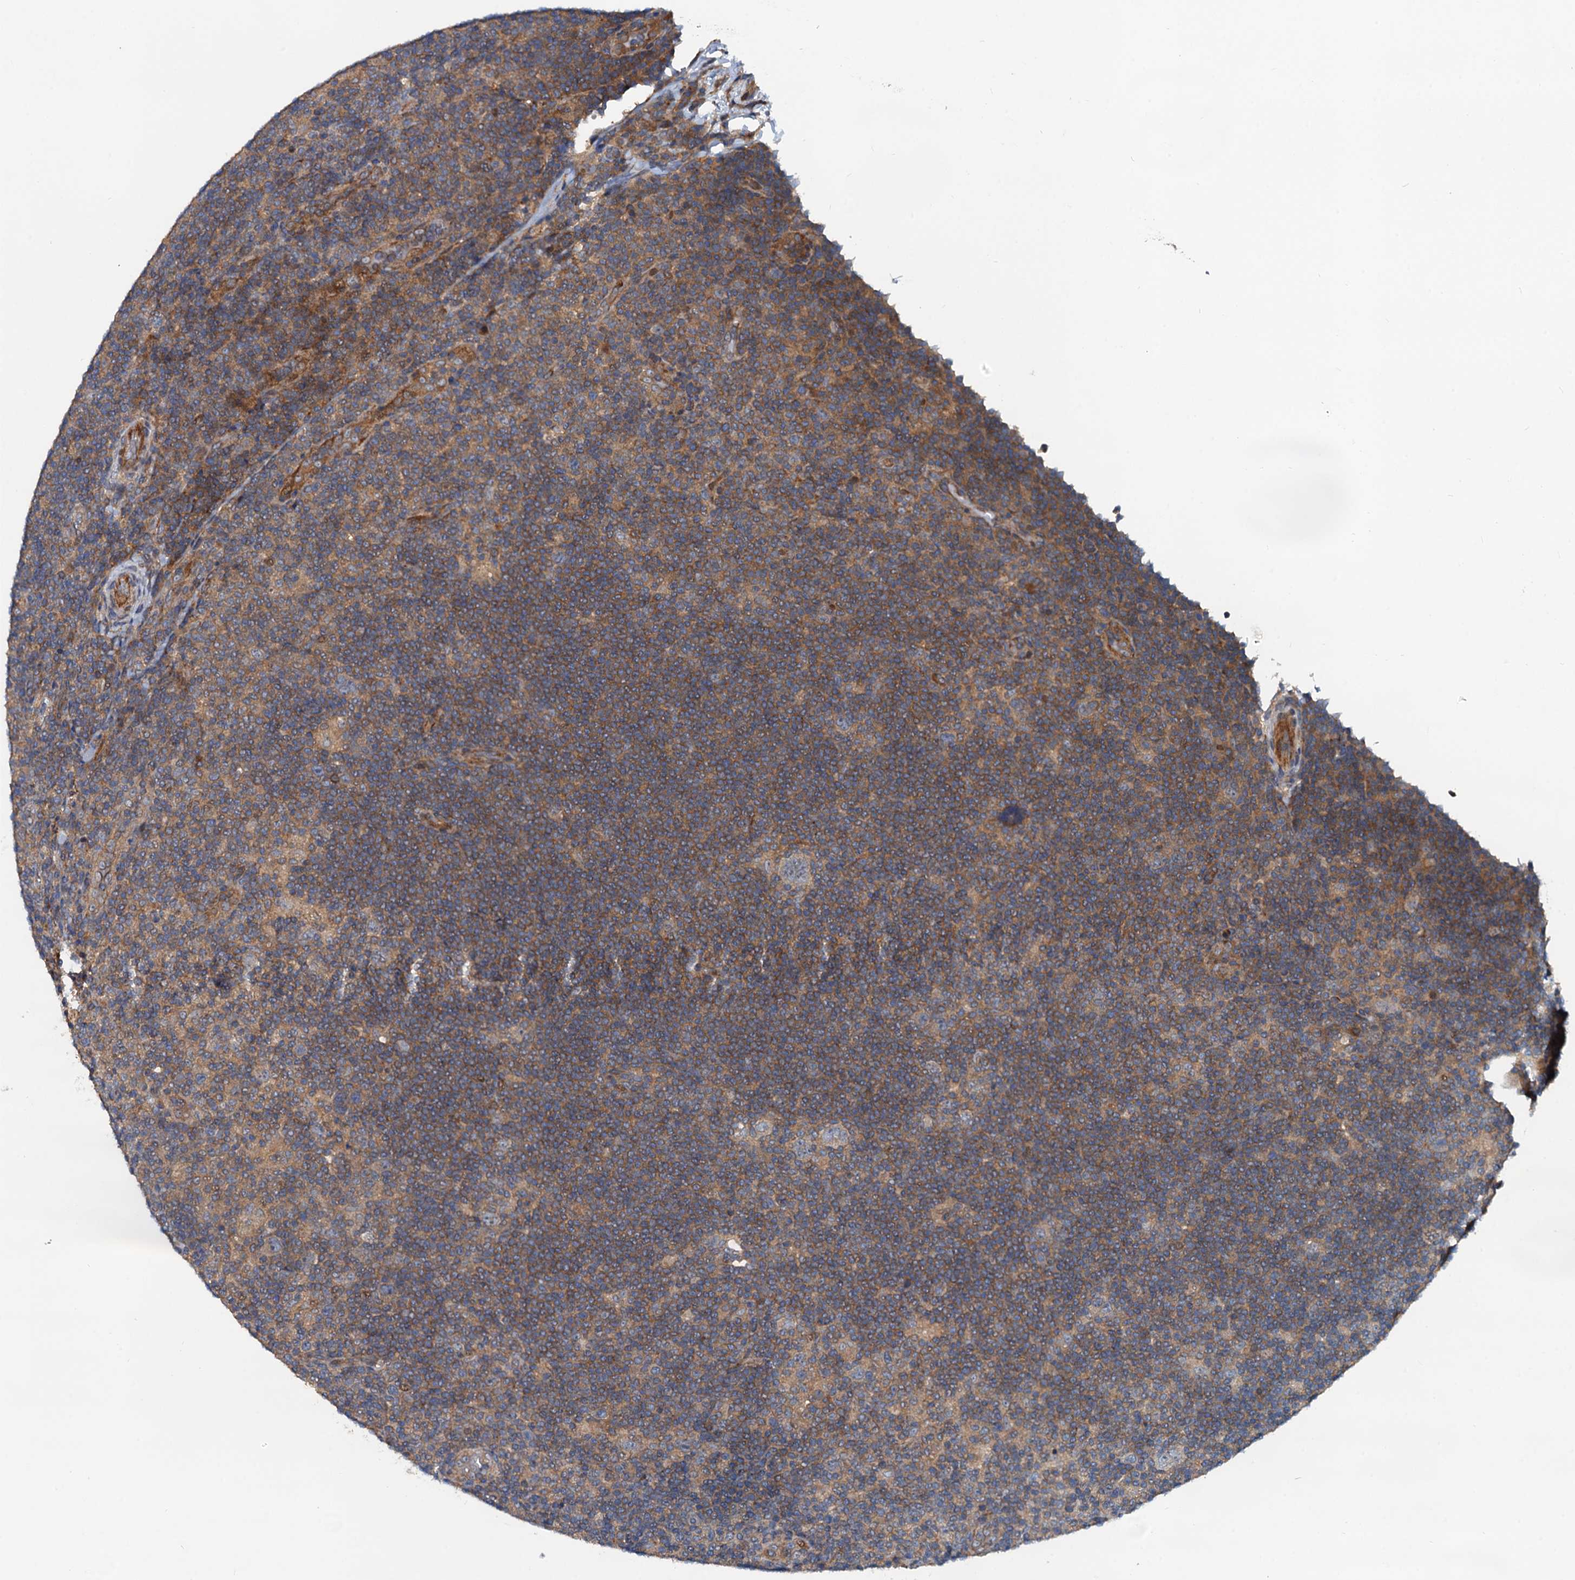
{"staining": {"intensity": "weak", "quantity": "25%-75%", "location": "cytoplasmic/membranous"}, "tissue": "lymphoma", "cell_type": "Tumor cells", "image_type": "cancer", "snomed": [{"axis": "morphology", "description": "Hodgkin's disease, NOS"}, {"axis": "topography", "description": "Lymph node"}], "caption": "Immunohistochemistry histopathology image of human lymphoma stained for a protein (brown), which reveals low levels of weak cytoplasmic/membranous staining in about 25%-75% of tumor cells.", "gene": "EFL1", "patient": {"sex": "female", "age": 57}}